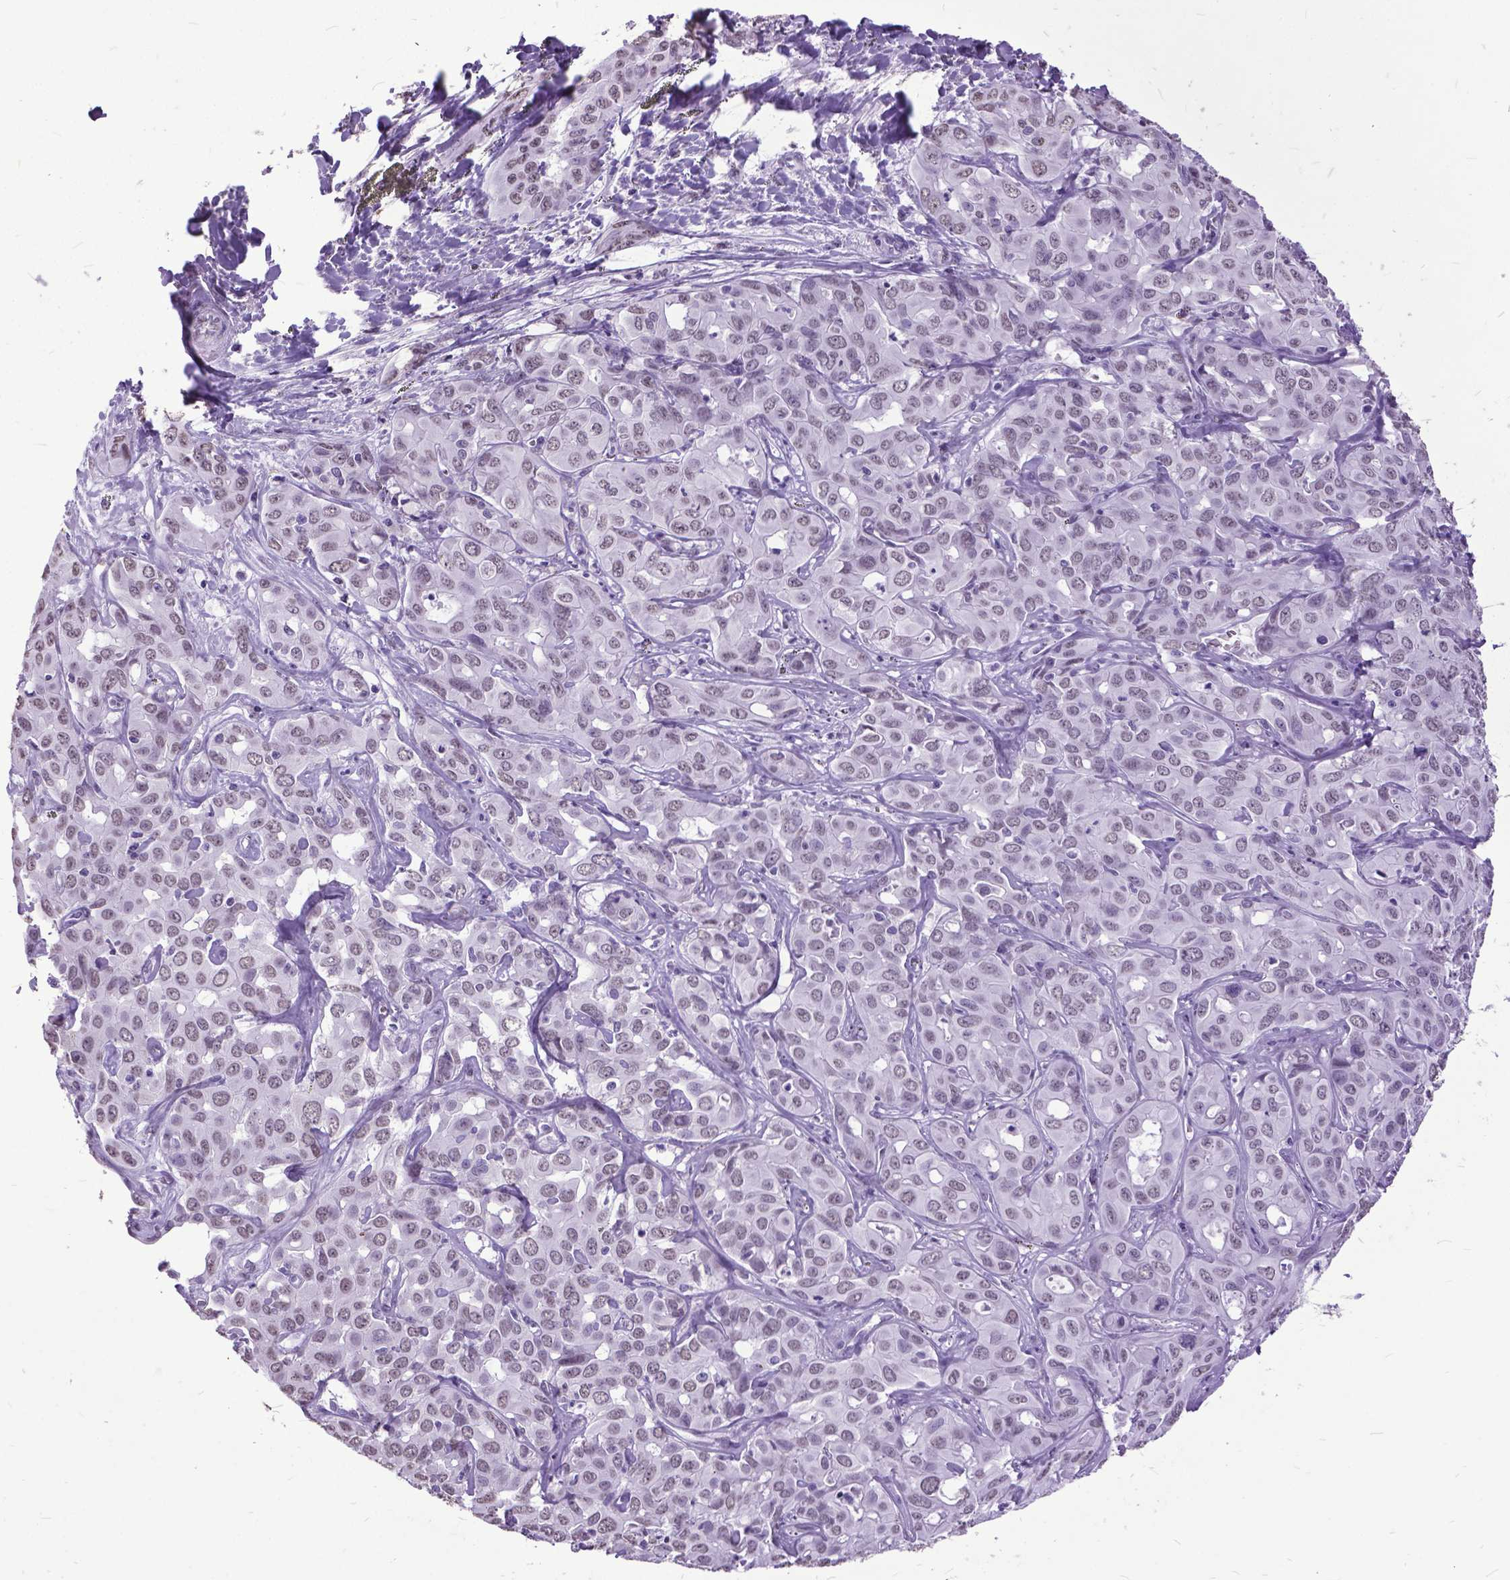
{"staining": {"intensity": "negative", "quantity": "none", "location": "none"}, "tissue": "liver cancer", "cell_type": "Tumor cells", "image_type": "cancer", "snomed": [{"axis": "morphology", "description": "Cholangiocarcinoma"}, {"axis": "topography", "description": "Liver"}], "caption": "High power microscopy image of an IHC histopathology image of cholangiocarcinoma (liver), revealing no significant expression in tumor cells.", "gene": "MARCHF10", "patient": {"sex": "female", "age": 60}}